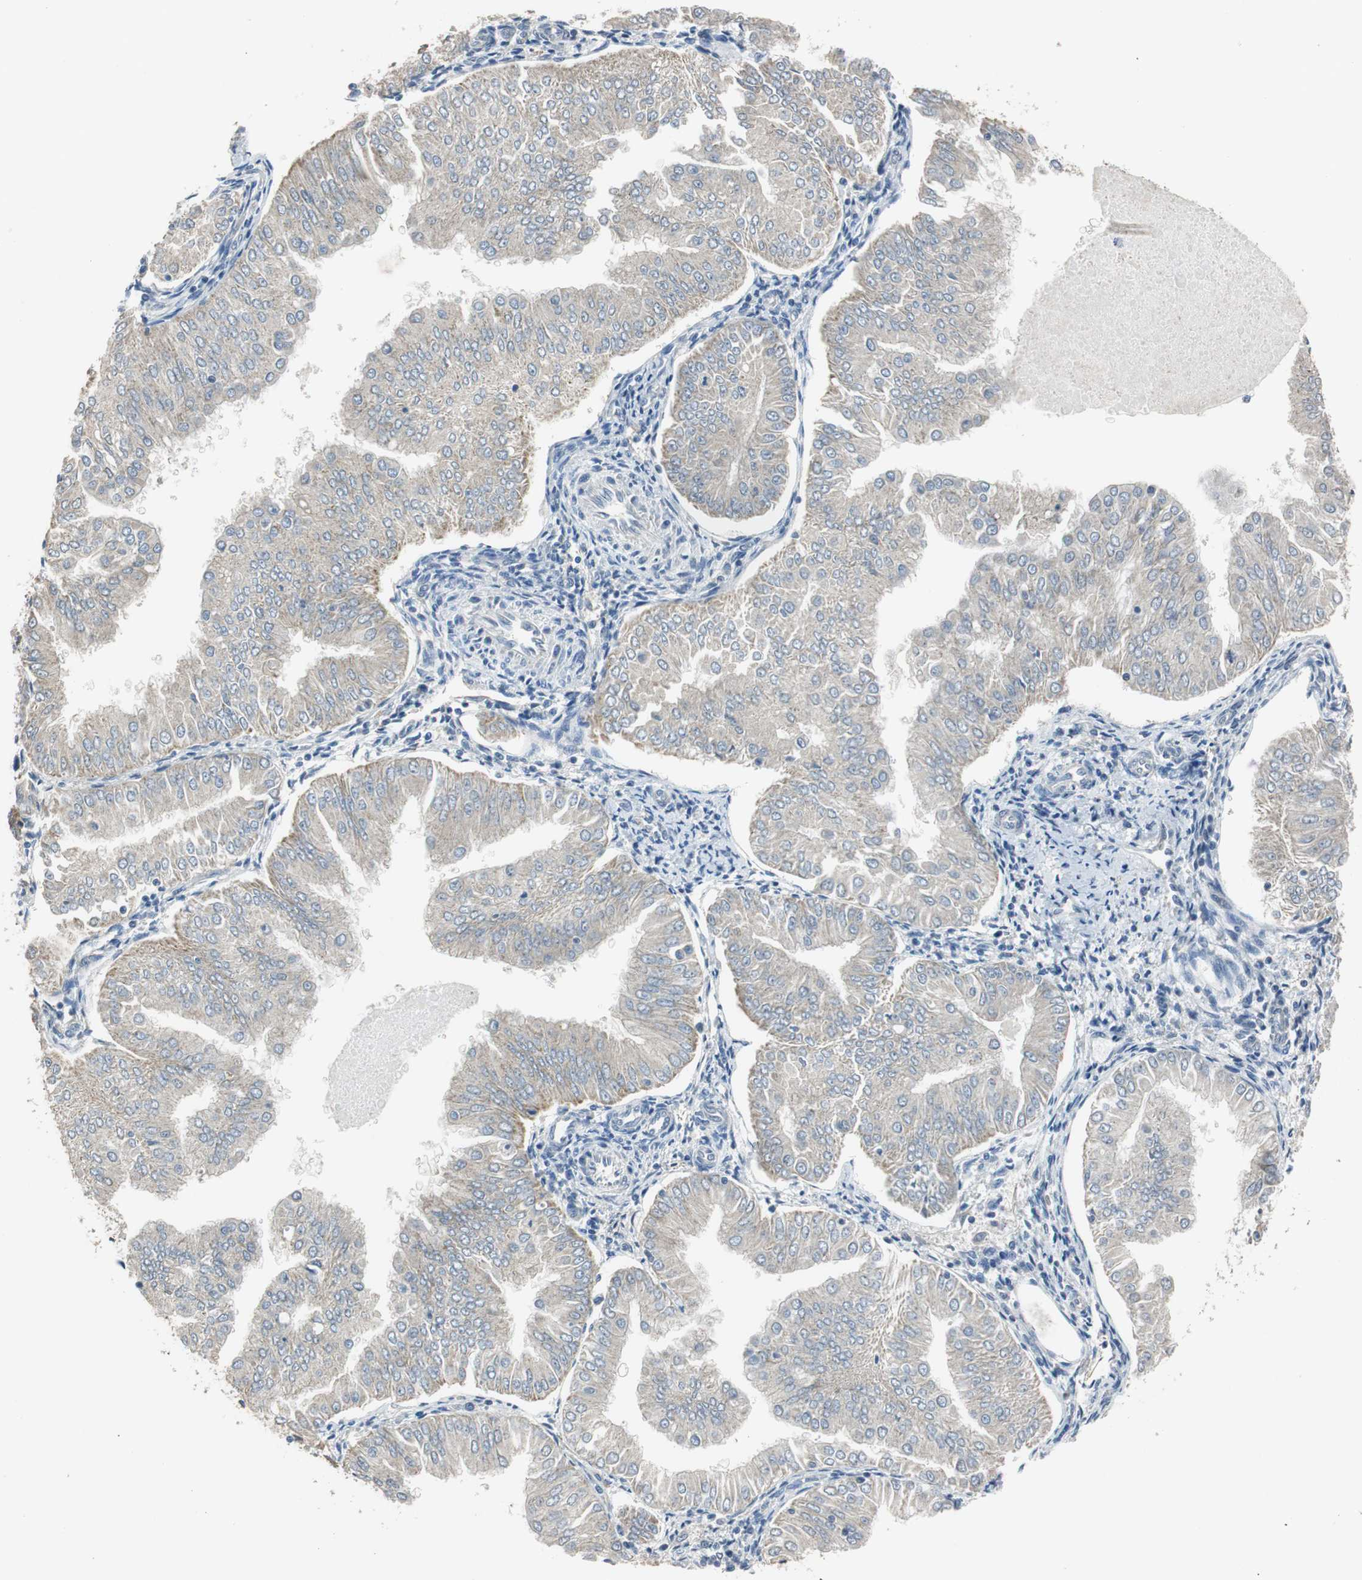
{"staining": {"intensity": "weak", "quantity": "25%-75%", "location": "cytoplasmic/membranous"}, "tissue": "endometrial cancer", "cell_type": "Tumor cells", "image_type": "cancer", "snomed": [{"axis": "morphology", "description": "Adenocarcinoma, NOS"}, {"axis": "topography", "description": "Endometrium"}], "caption": "Immunohistochemistry (IHC) micrograph of neoplastic tissue: human adenocarcinoma (endometrial) stained using immunohistochemistry exhibits low levels of weak protein expression localized specifically in the cytoplasmic/membranous of tumor cells, appearing as a cytoplasmic/membranous brown color.", "gene": "ALDH4A1", "patient": {"sex": "female", "age": 53}}